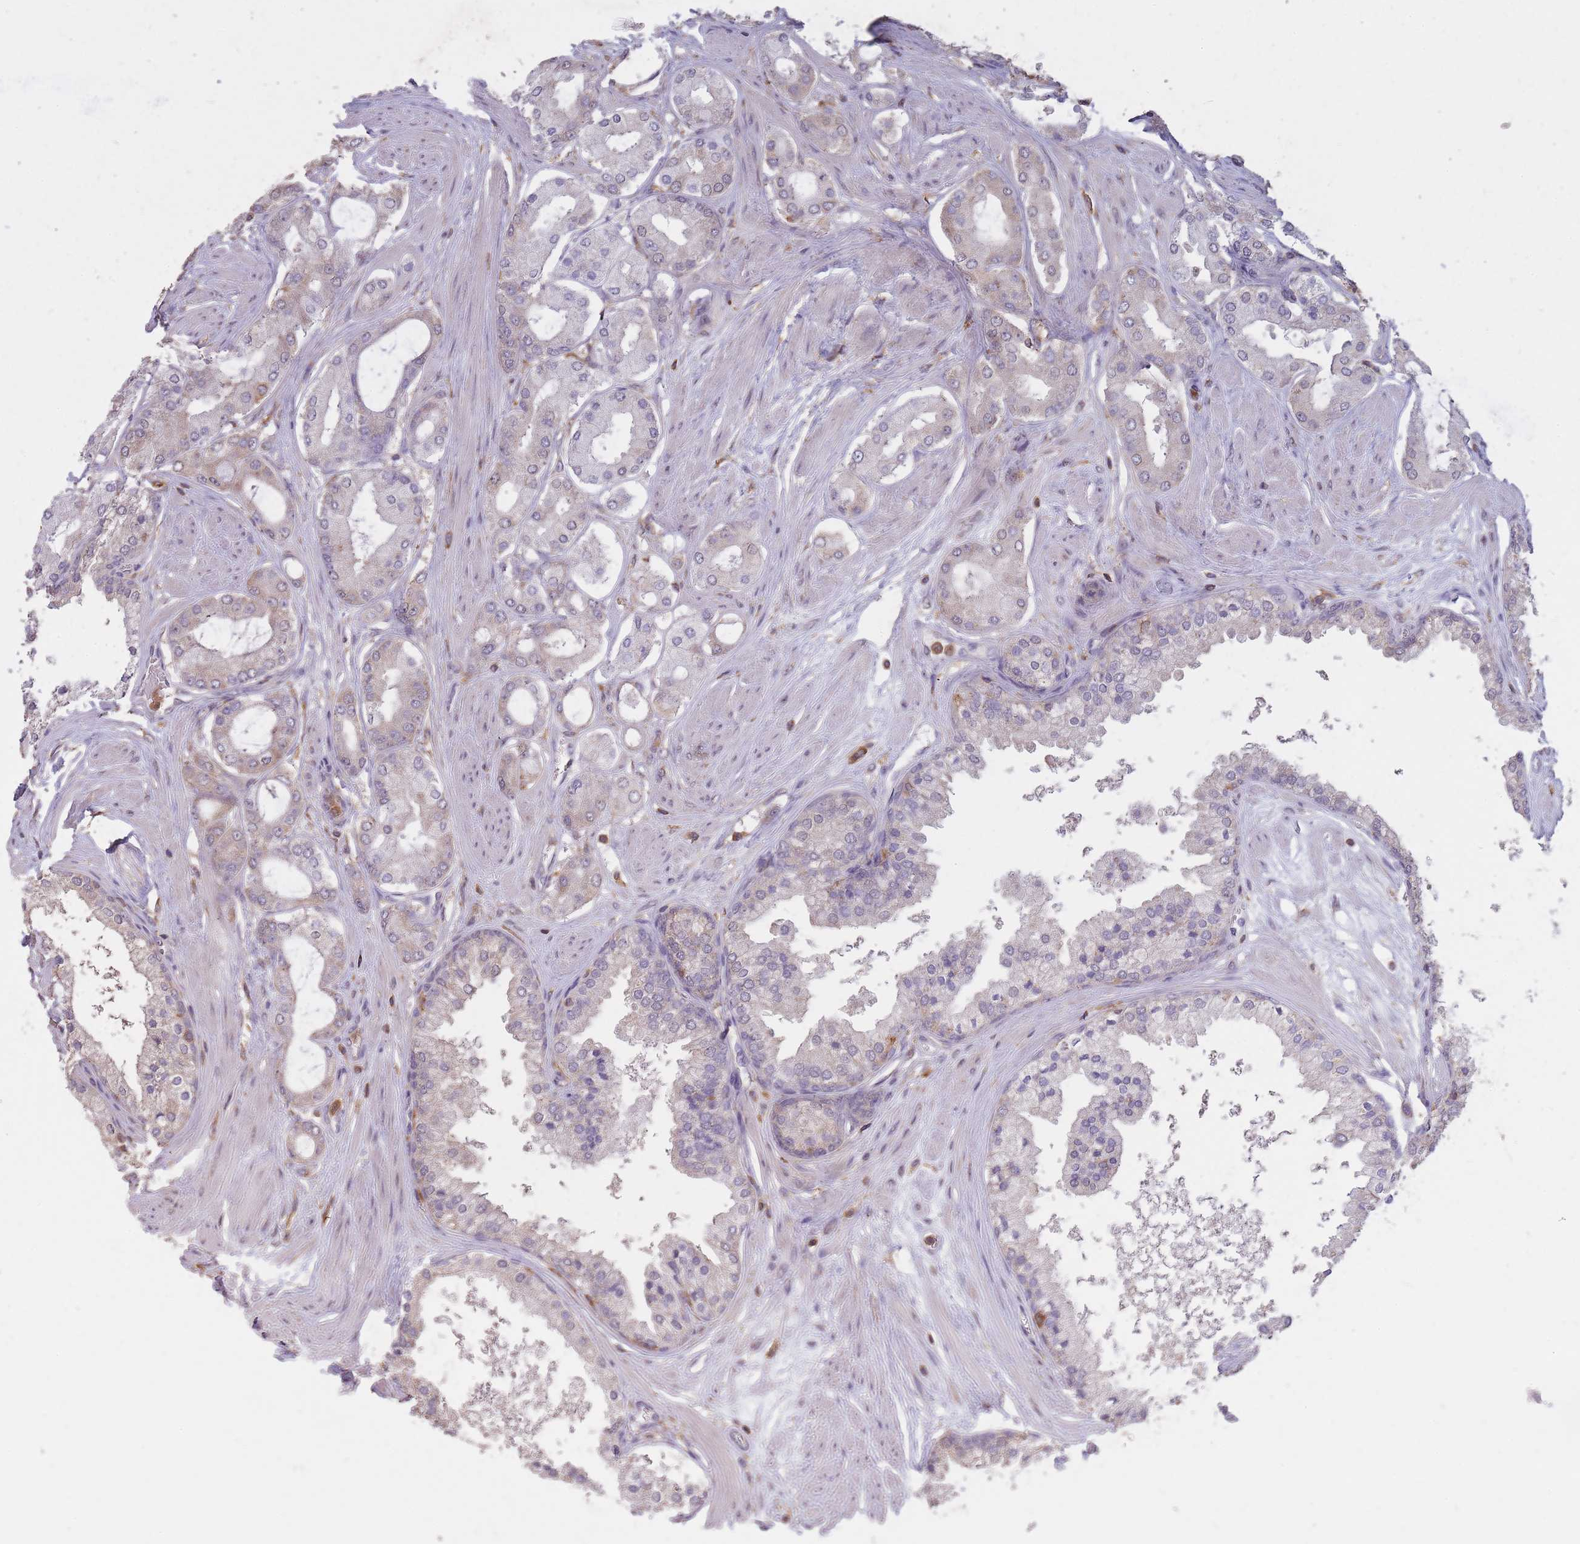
{"staining": {"intensity": "weak", "quantity": "<25%", "location": "cytoplasmic/membranous"}, "tissue": "prostate cancer", "cell_type": "Tumor cells", "image_type": "cancer", "snomed": [{"axis": "morphology", "description": "Adenocarcinoma, Low grade"}, {"axis": "topography", "description": "Prostate"}], "caption": "Prostate low-grade adenocarcinoma stained for a protein using immunohistochemistry (IHC) reveals no positivity tumor cells.", "gene": "GMIP", "patient": {"sex": "male", "age": 42}}